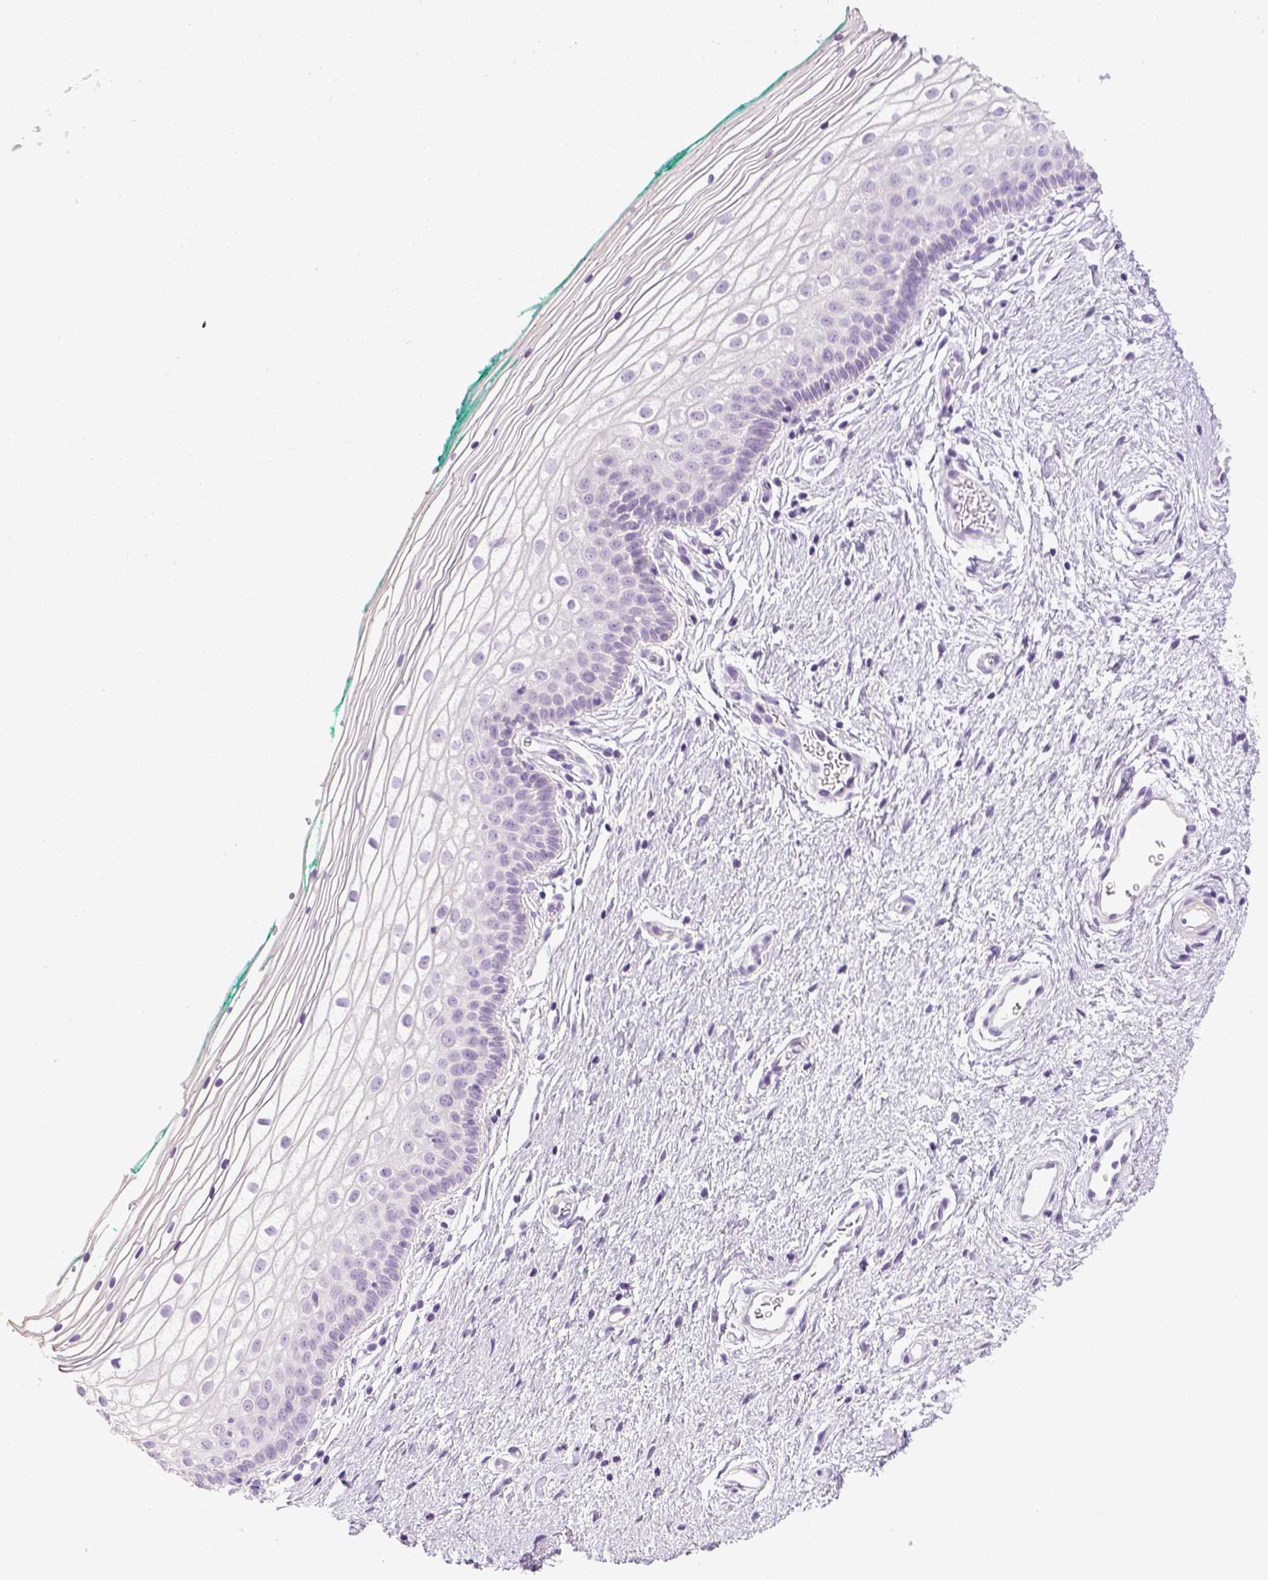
{"staining": {"intensity": "negative", "quantity": "none", "location": "none"}, "tissue": "vagina", "cell_type": "Squamous epithelial cells", "image_type": "normal", "snomed": [{"axis": "morphology", "description": "Normal tissue, NOS"}, {"axis": "topography", "description": "Vagina"}], "caption": "Histopathology image shows no protein expression in squamous epithelial cells of benign vagina.", "gene": "LGSN", "patient": {"sex": "female", "age": 36}}